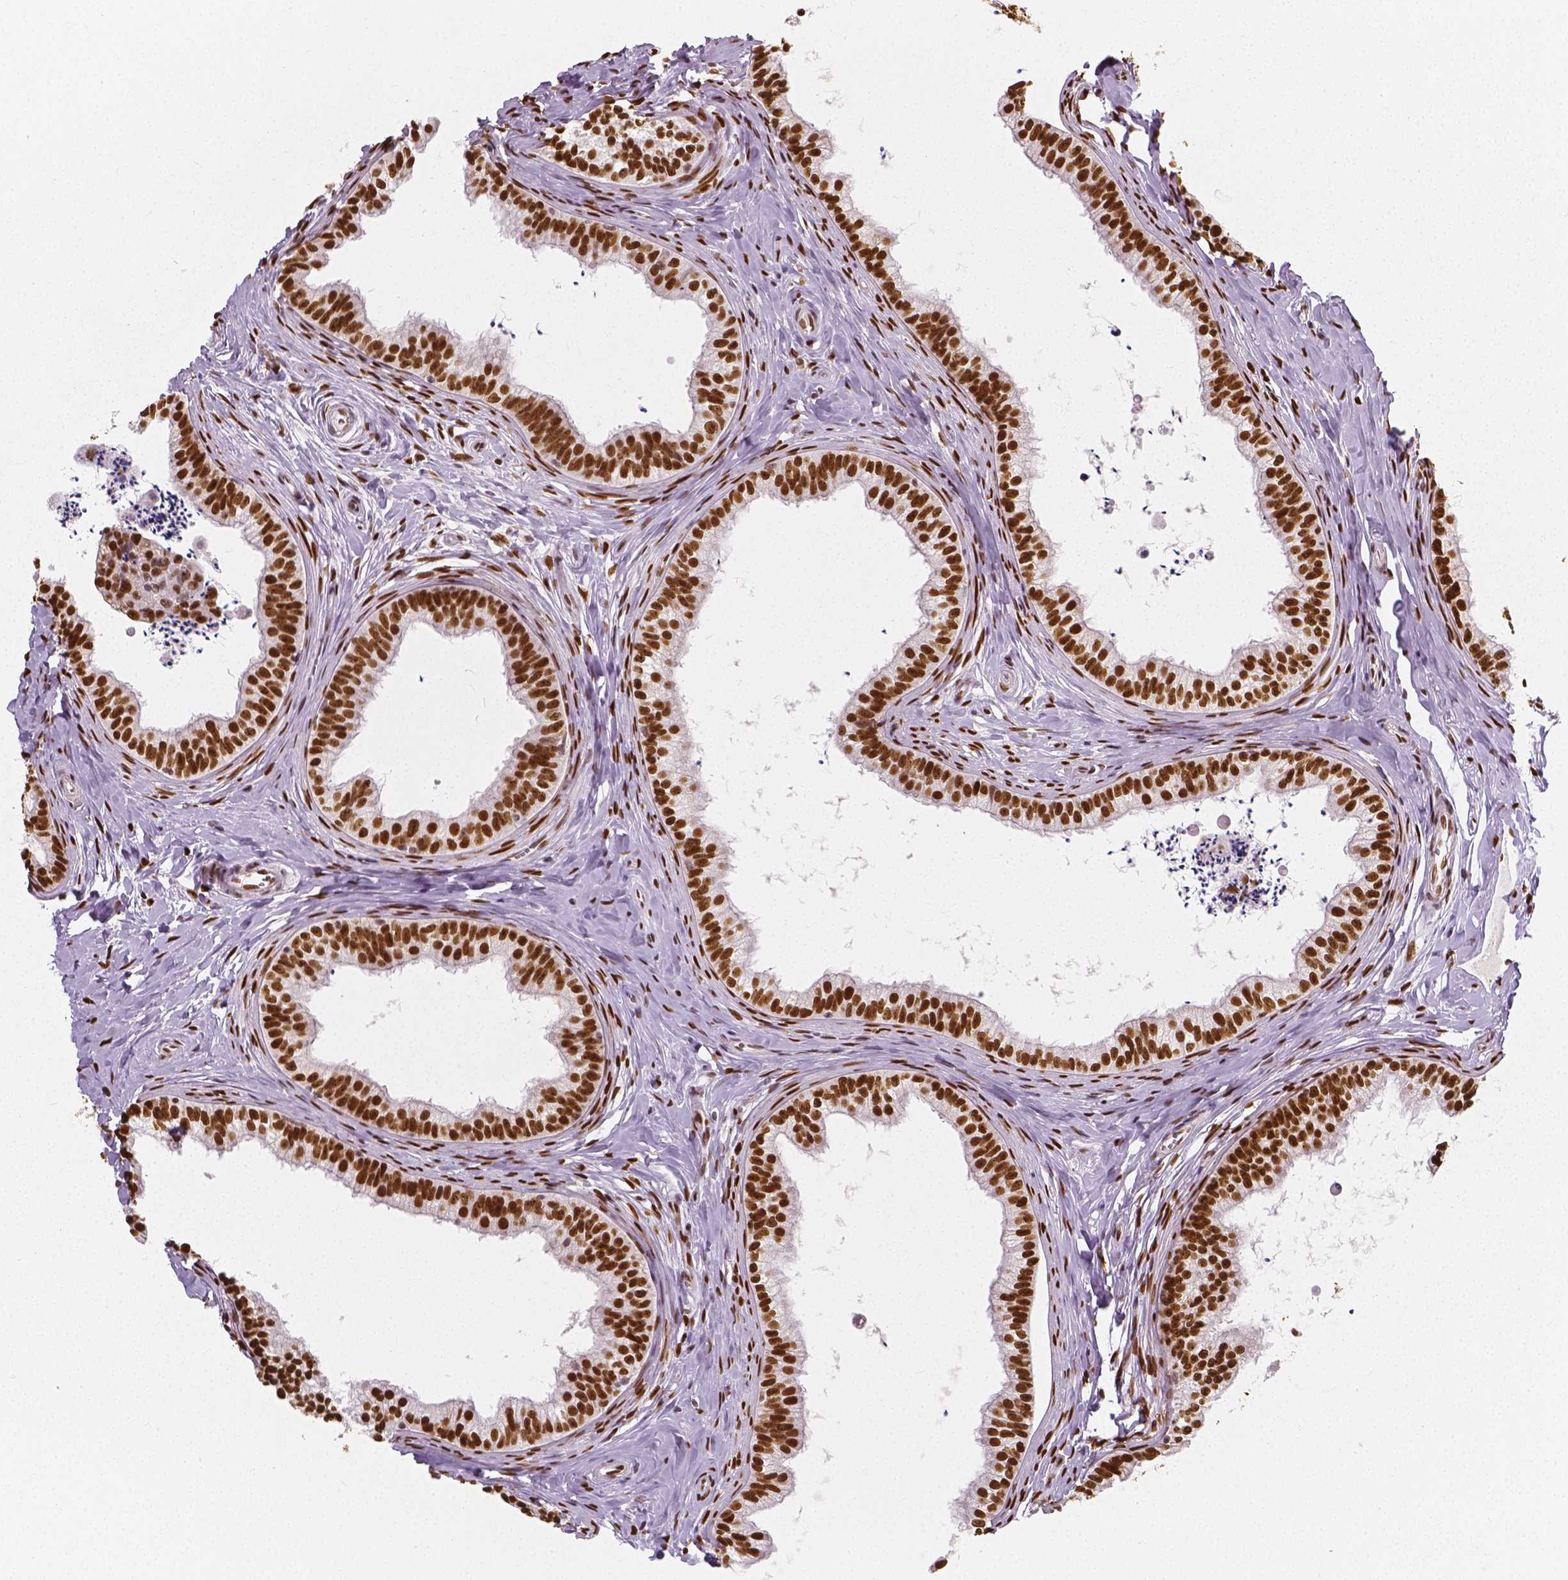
{"staining": {"intensity": "strong", "quantity": ">75%", "location": "nuclear"}, "tissue": "epididymis", "cell_type": "Glandular cells", "image_type": "normal", "snomed": [{"axis": "morphology", "description": "Normal tissue, NOS"}, {"axis": "topography", "description": "Epididymis"}], "caption": "A photomicrograph of epididymis stained for a protein shows strong nuclear brown staining in glandular cells.", "gene": "NUCKS1", "patient": {"sex": "male", "age": 24}}